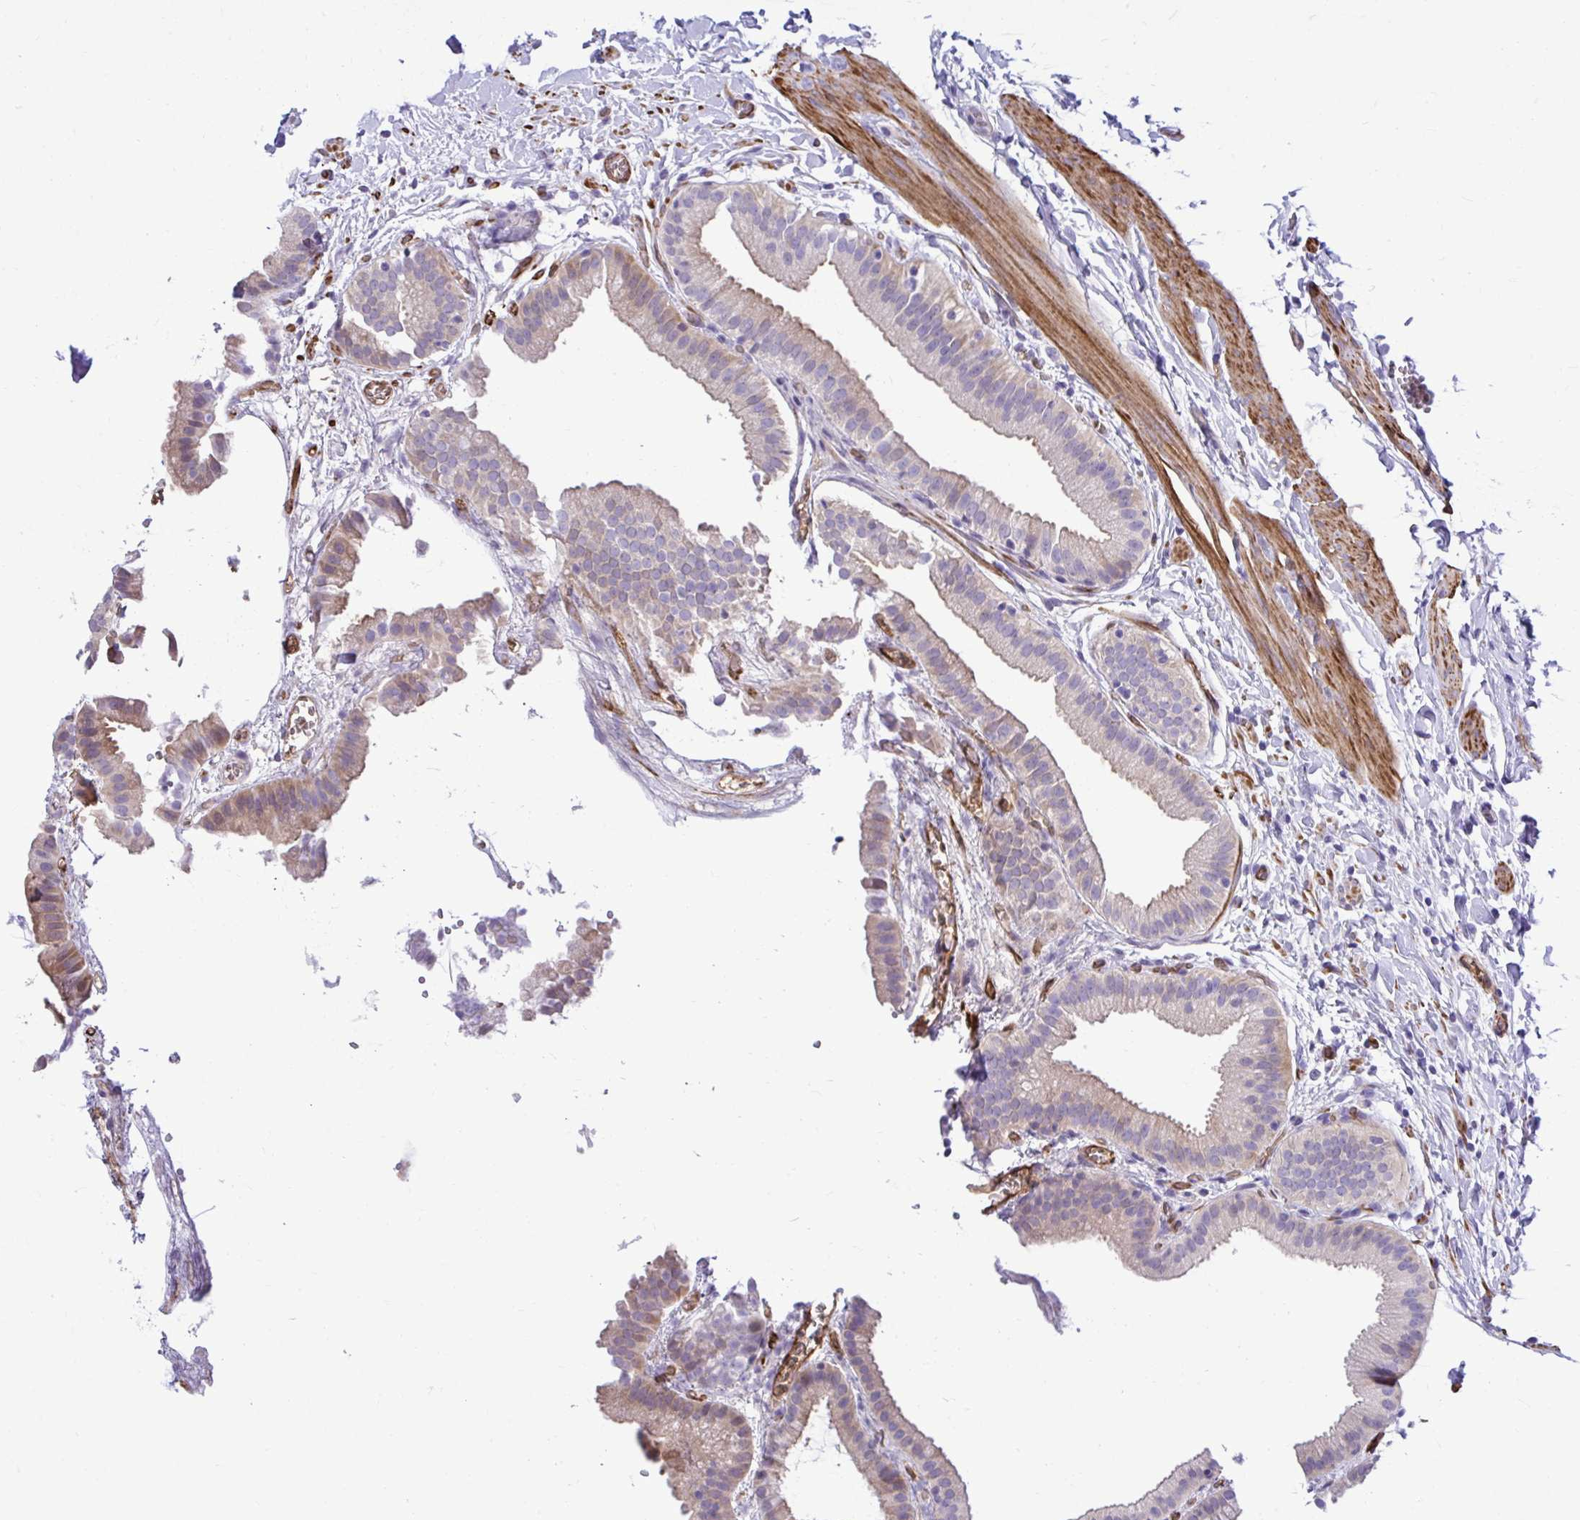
{"staining": {"intensity": "negative", "quantity": "none", "location": "none"}, "tissue": "gallbladder", "cell_type": "Glandular cells", "image_type": "normal", "snomed": [{"axis": "morphology", "description": "Normal tissue, NOS"}, {"axis": "topography", "description": "Gallbladder"}], "caption": "Immunohistochemistry (IHC) micrograph of normal gallbladder: human gallbladder stained with DAB (3,3'-diaminobenzidine) exhibits no significant protein staining in glandular cells. (Brightfield microscopy of DAB (3,3'-diaminobenzidine) IHC at high magnification).", "gene": "ABCG2", "patient": {"sex": "female", "age": 63}}